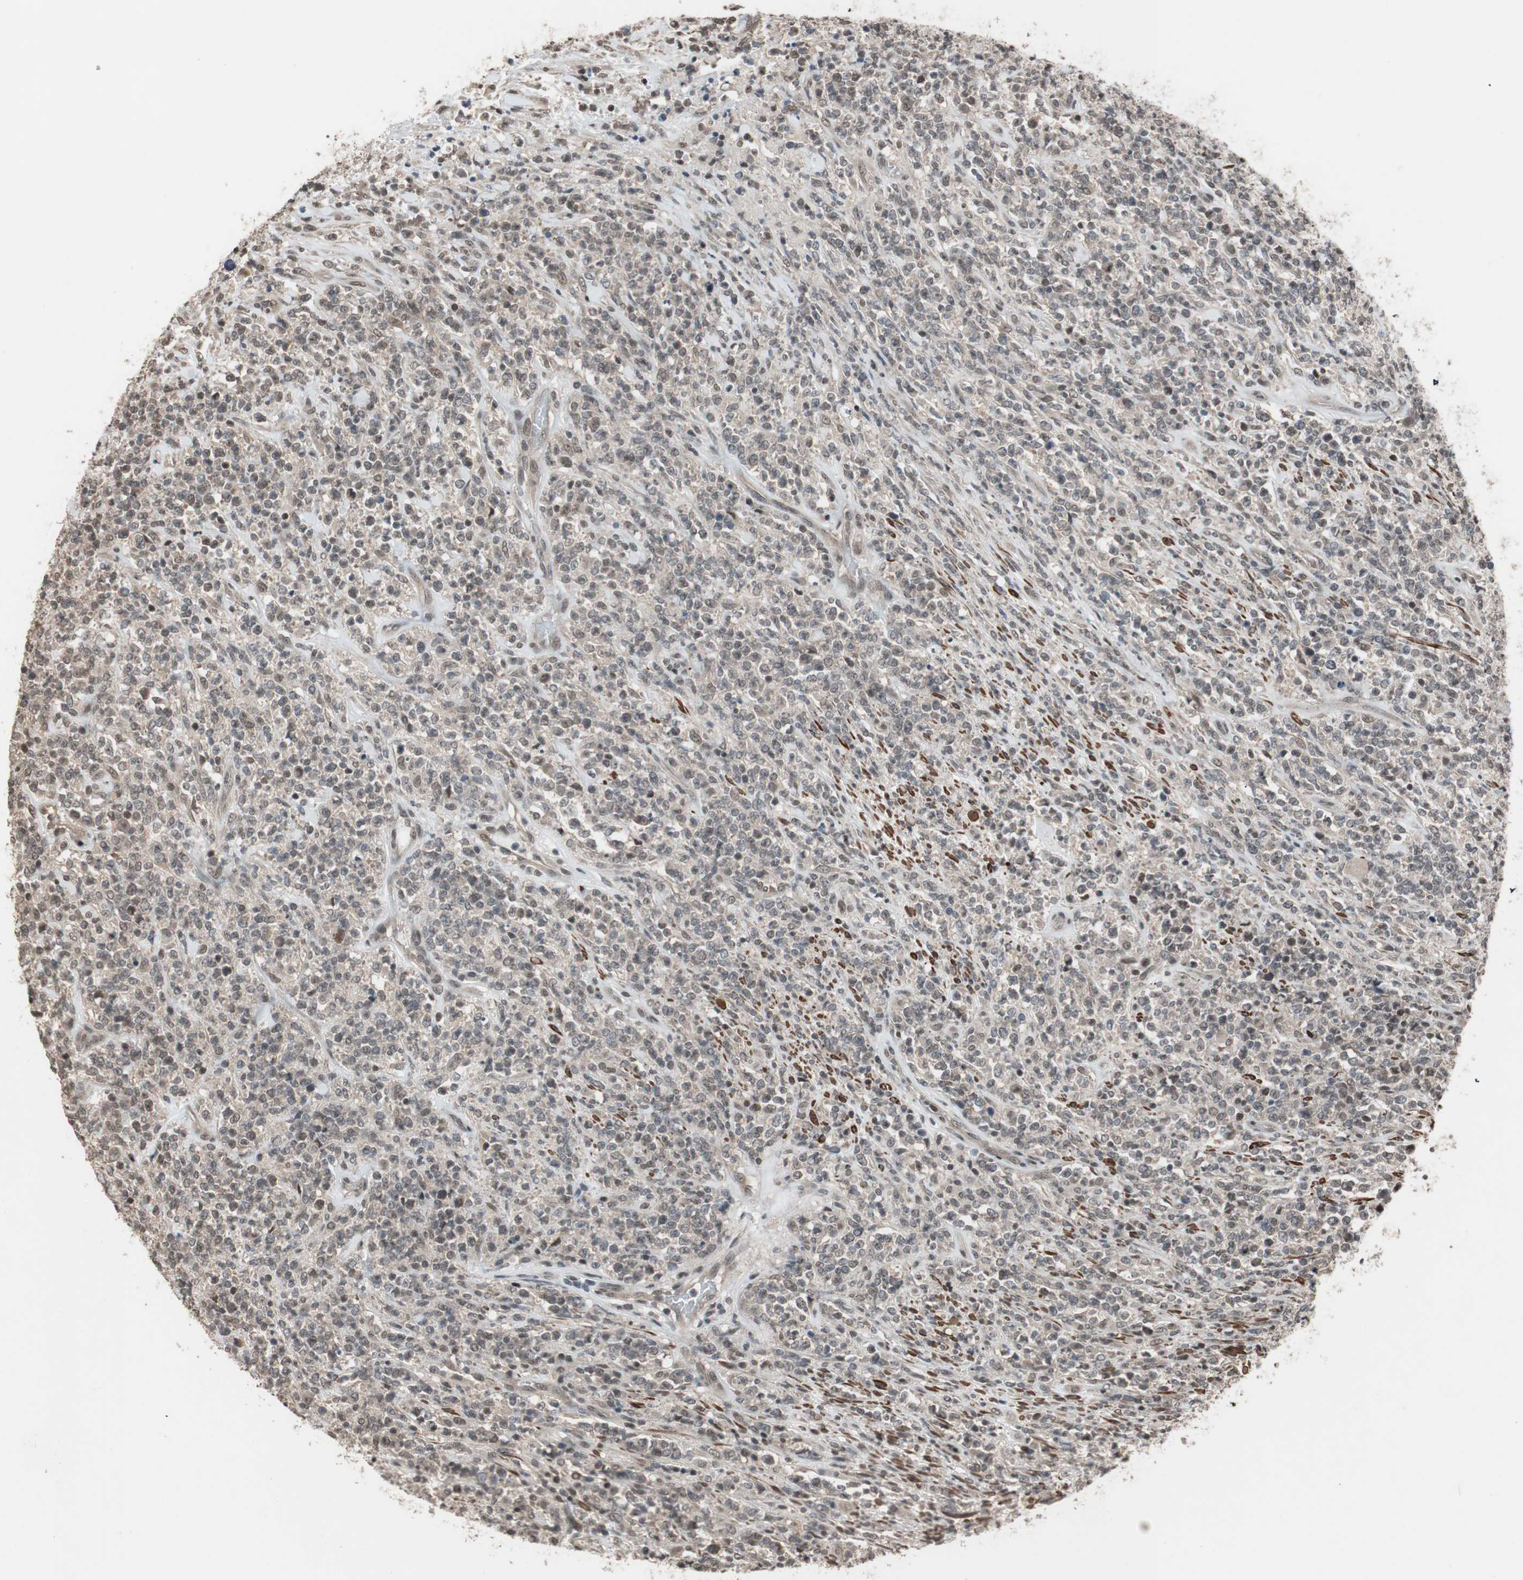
{"staining": {"intensity": "weak", "quantity": "<25%", "location": "nuclear"}, "tissue": "lymphoma", "cell_type": "Tumor cells", "image_type": "cancer", "snomed": [{"axis": "morphology", "description": "Malignant lymphoma, non-Hodgkin's type, High grade"}, {"axis": "topography", "description": "Soft tissue"}], "caption": "Tumor cells are negative for protein expression in human high-grade malignant lymphoma, non-Hodgkin's type.", "gene": "DRAP1", "patient": {"sex": "male", "age": 18}}